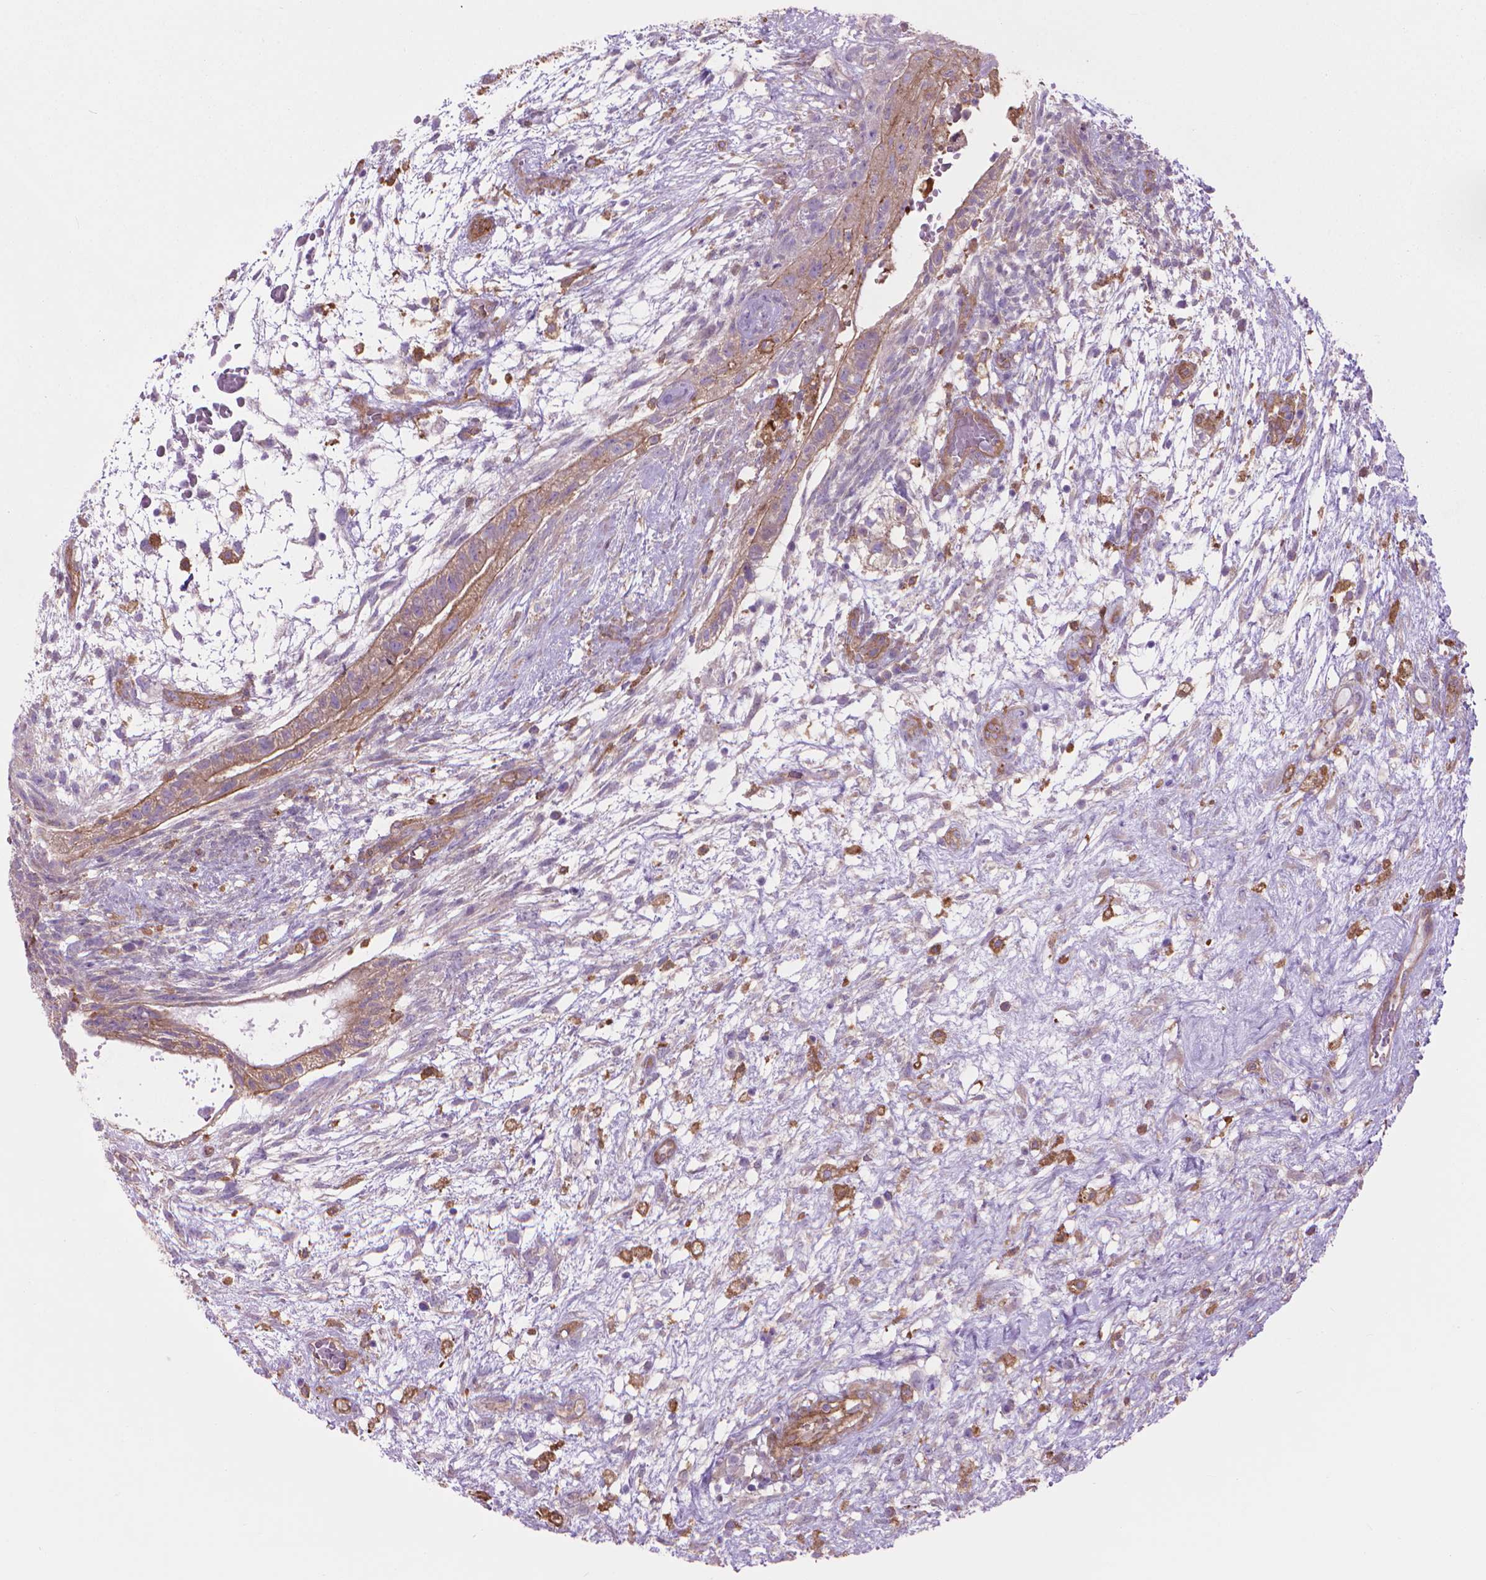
{"staining": {"intensity": "weak", "quantity": ">75%", "location": "cytoplasmic/membranous"}, "tissue": "testis cancer", "cell_type": "Tumor cells", "image_type": "cancer", "snomed": [{"axis": "morphology", "description": "Normal tissue, NOS"}, {"axis": "morphology", "description": "Carcinoma, Embryonal, NOS"}, {"axis": "topography", "description": "Testis"}], "caption": "Testis cancer (embryonal carcinoma) stained for a protein (brown) displays weak cytoplasmic/membranous positive staining in approximately >75% of tumor cells.", "gene": "CORO1B", "patient": {"sex": "male", "age": 32}}